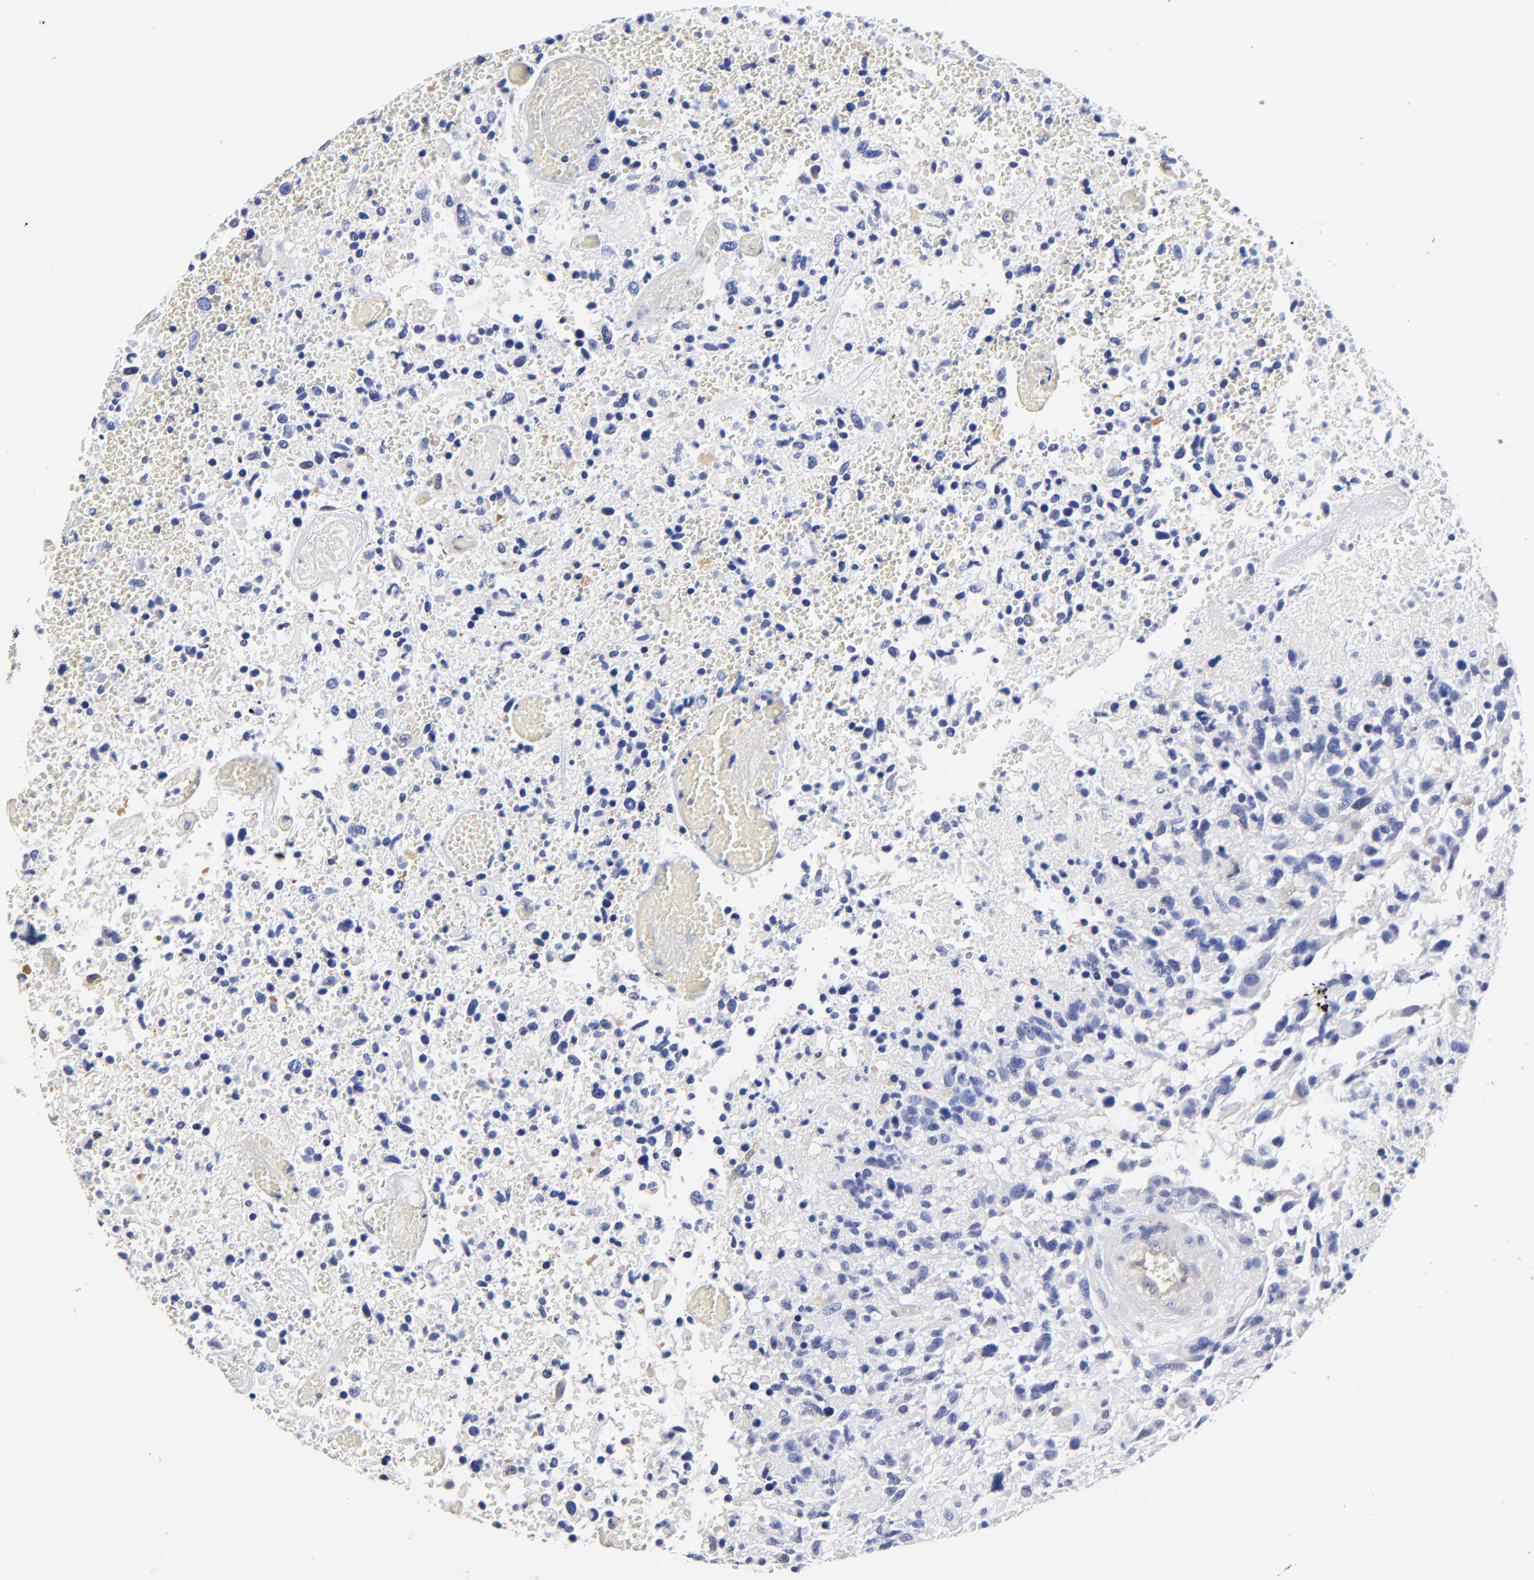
{"staining": {"intensity": "negative", "quantity": "none", "location": "none"}, "tissue": "glioma", "cell_type": "Tumor cells", "image_type": "cancer", "snomed": [{"axis": "morphology", "description": "Glioma, malignant, High grade"}, {"axis": "topography", "description": "Brain"}], "caption": "Tumor cells show no significant positivity in glioma.", "gene": "TAGLN2", "patient": {"sex": "male", "age": 72}}